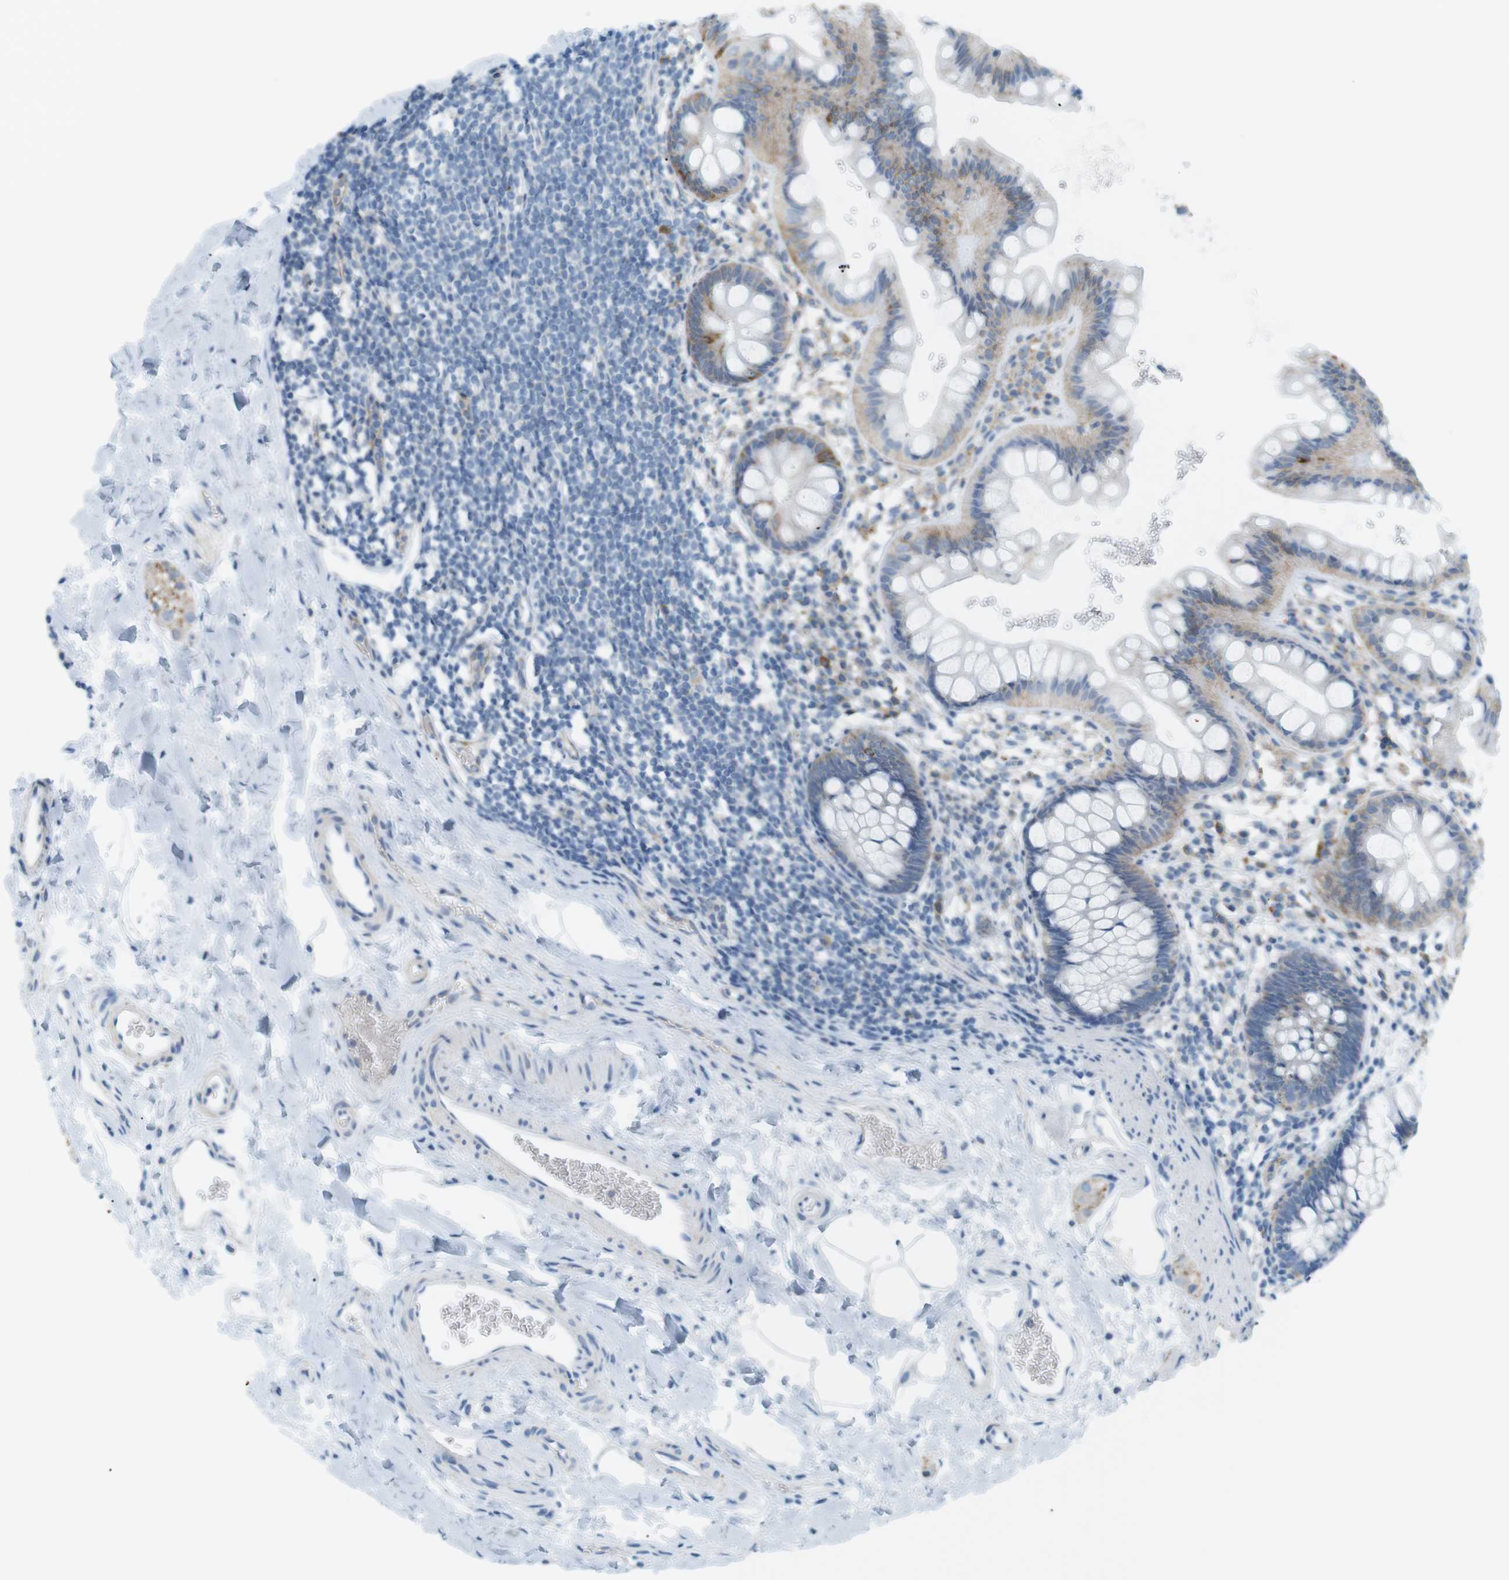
{"staining": {"intensity": "moderate", "quantity": "<25%", "location": "cytoplasmic/membranous"}, "tissue": "rectum", "cell_type": "Glandular cells", "image_type": "normal", "snomed": [{"axis": "morphology", "description": "Normal tissue, NOS"}, {"axis": "topography", "description": "Rectum"}], "caption": "Human rectum stained with a brown dye shows moderate cytoplasmic/membranous positive expression in about <25% of glandular cells.", "gene": "VAMP1", "patient": {"sex": "female", "age": 24}}